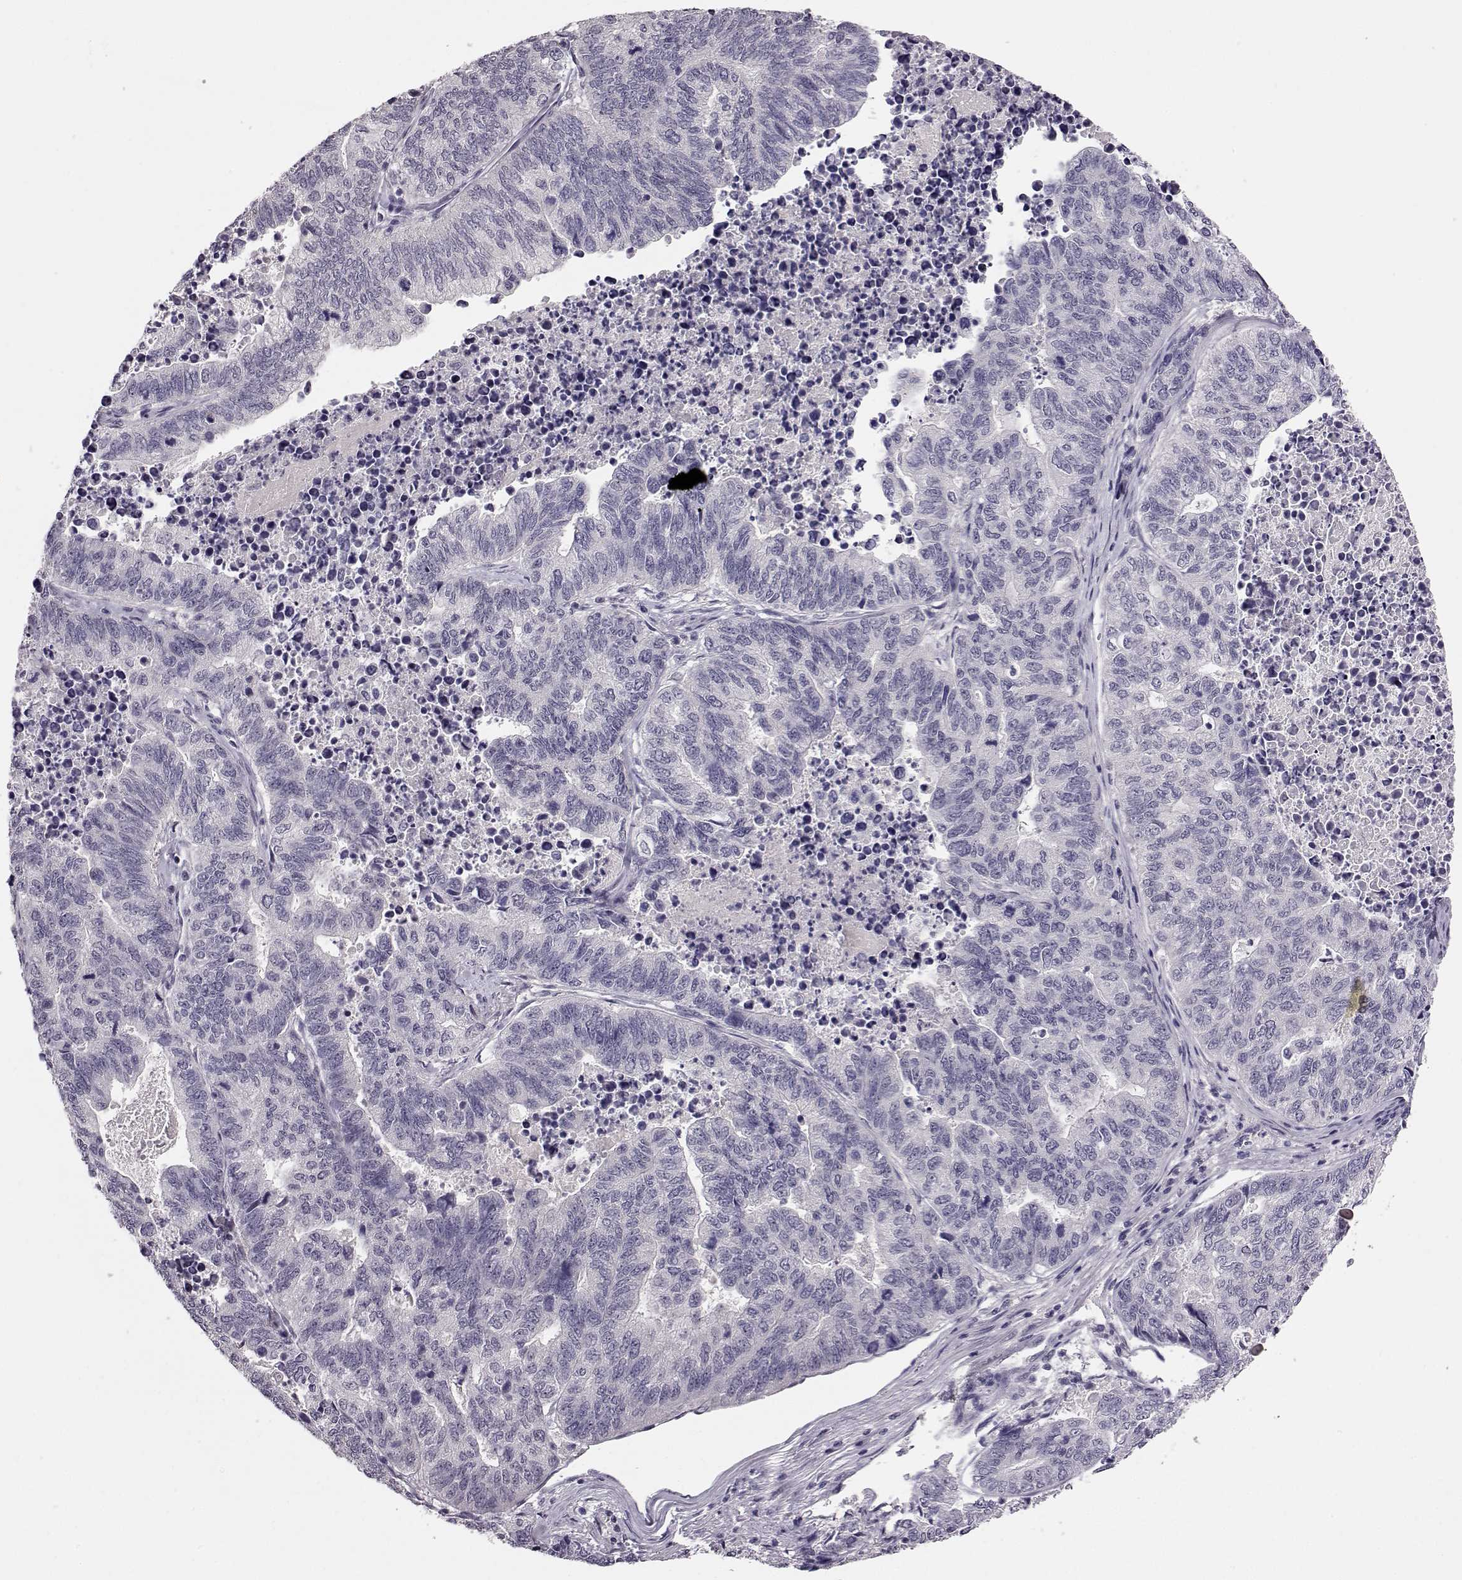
{"staining": {"intensity": "negative", "quantity": "none", "location": "none"}, "tissue": "stomach cancer", "cell_type": "Tumor cells", "image_type": "cancer", "snomed": [{"axis": "morphology", "description": "Adenocarcinoma, NOS"}, {"axis": "topography", "description": "Stomach, upper"}], "caption": "Histopathology image shows no significant protein expression in tumor cells of adenocarcinoma (stomach).", "gene": "C10orf62", "patient": {"sex": "female", "age": 67}}